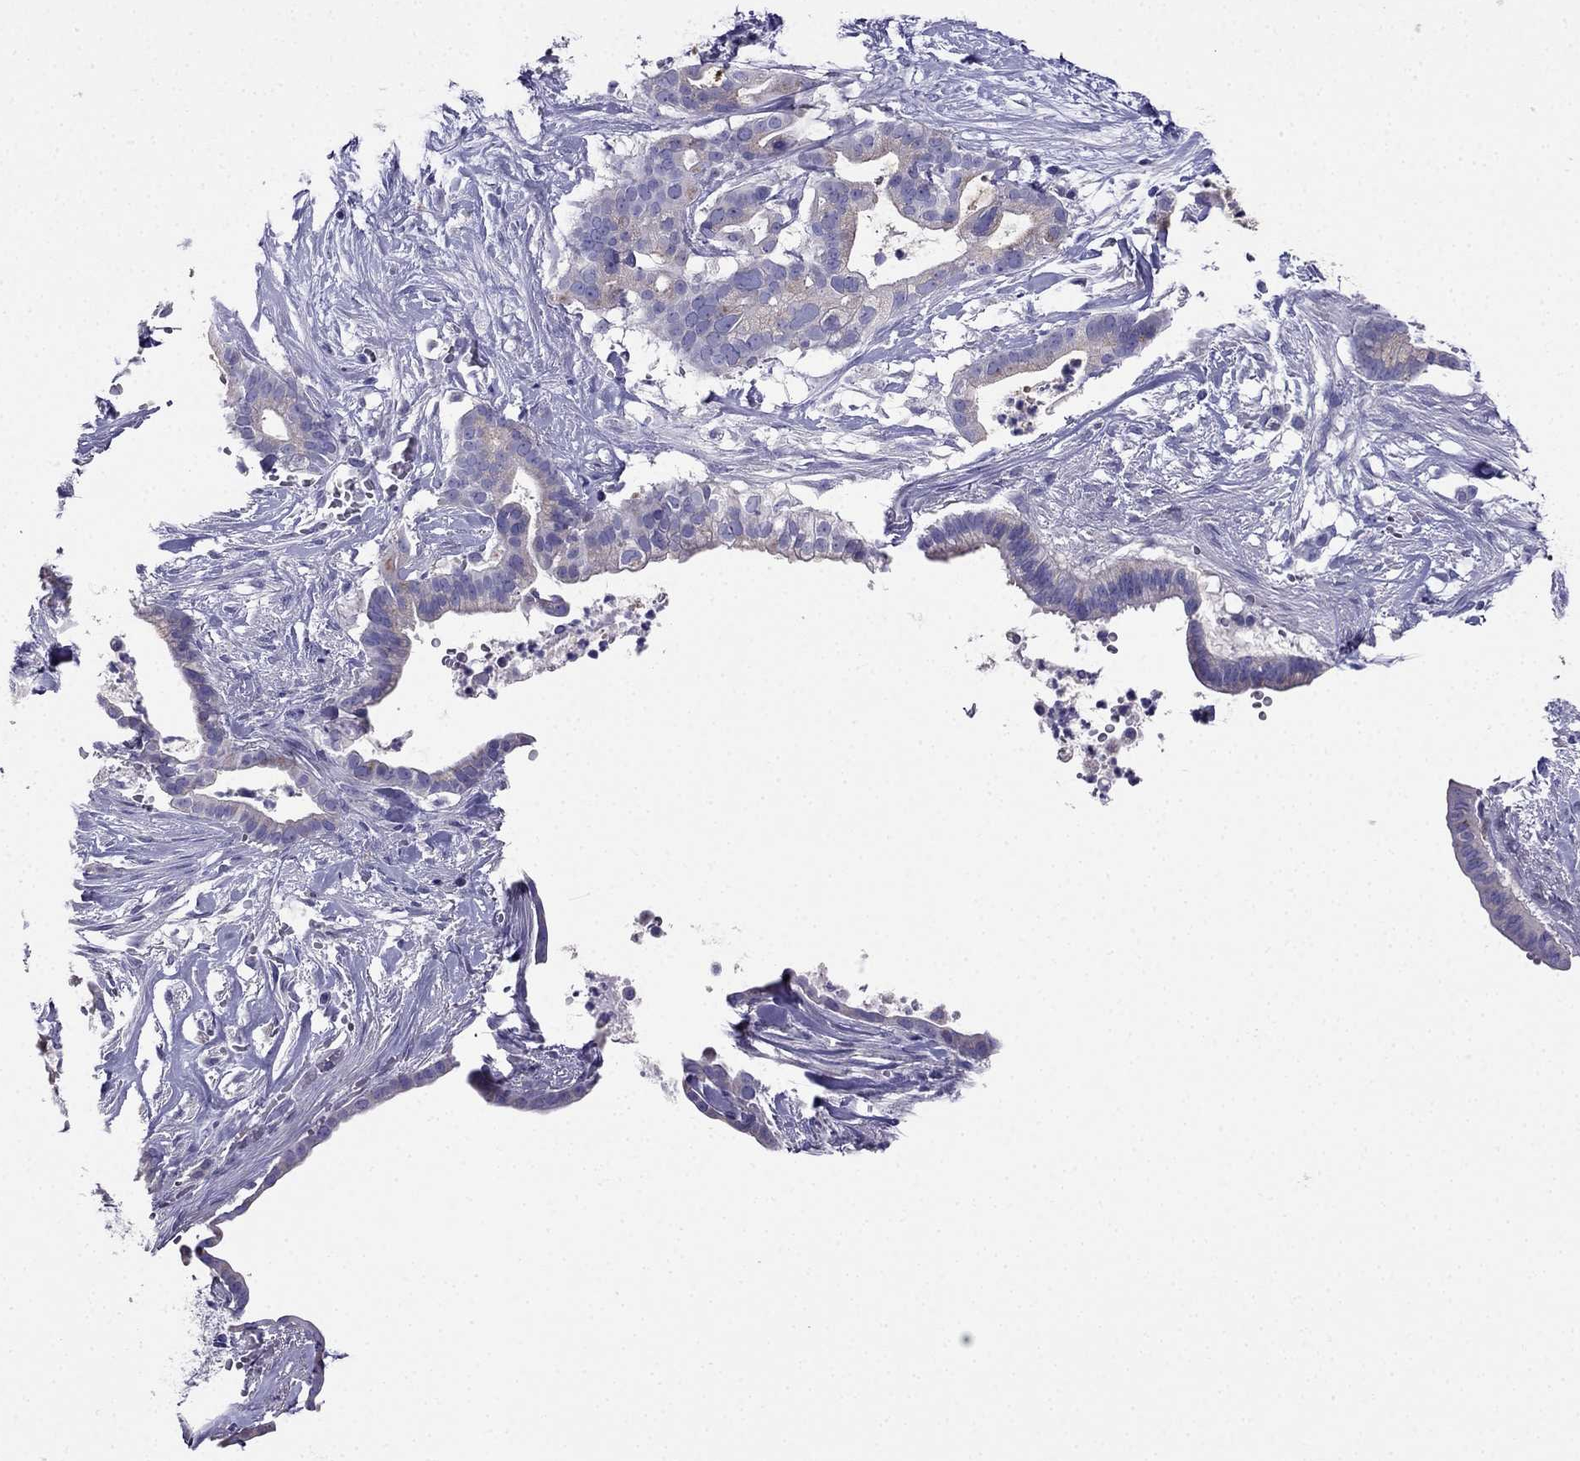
{"staining": {"intensity": "weak", "quantity": "<25%", "location": "cytoplasmic/membranous"}, "tissue": "pancreatic cancer", "cell_type": "Tumor cells", "image_type": "cancer", "snomed": [{"axis": "morphology", "description": "Adenocarcinoma, NOS"}, {"axis": "topography", "description": "Pancreas"}], "caption": "Immunohistochemical staining of pancreatic cancer (adenocarcinoma) exhibits no significant positivity in tumor cells.", "gene": "PTH", "patient": {"sex": "male", "age": 61}}